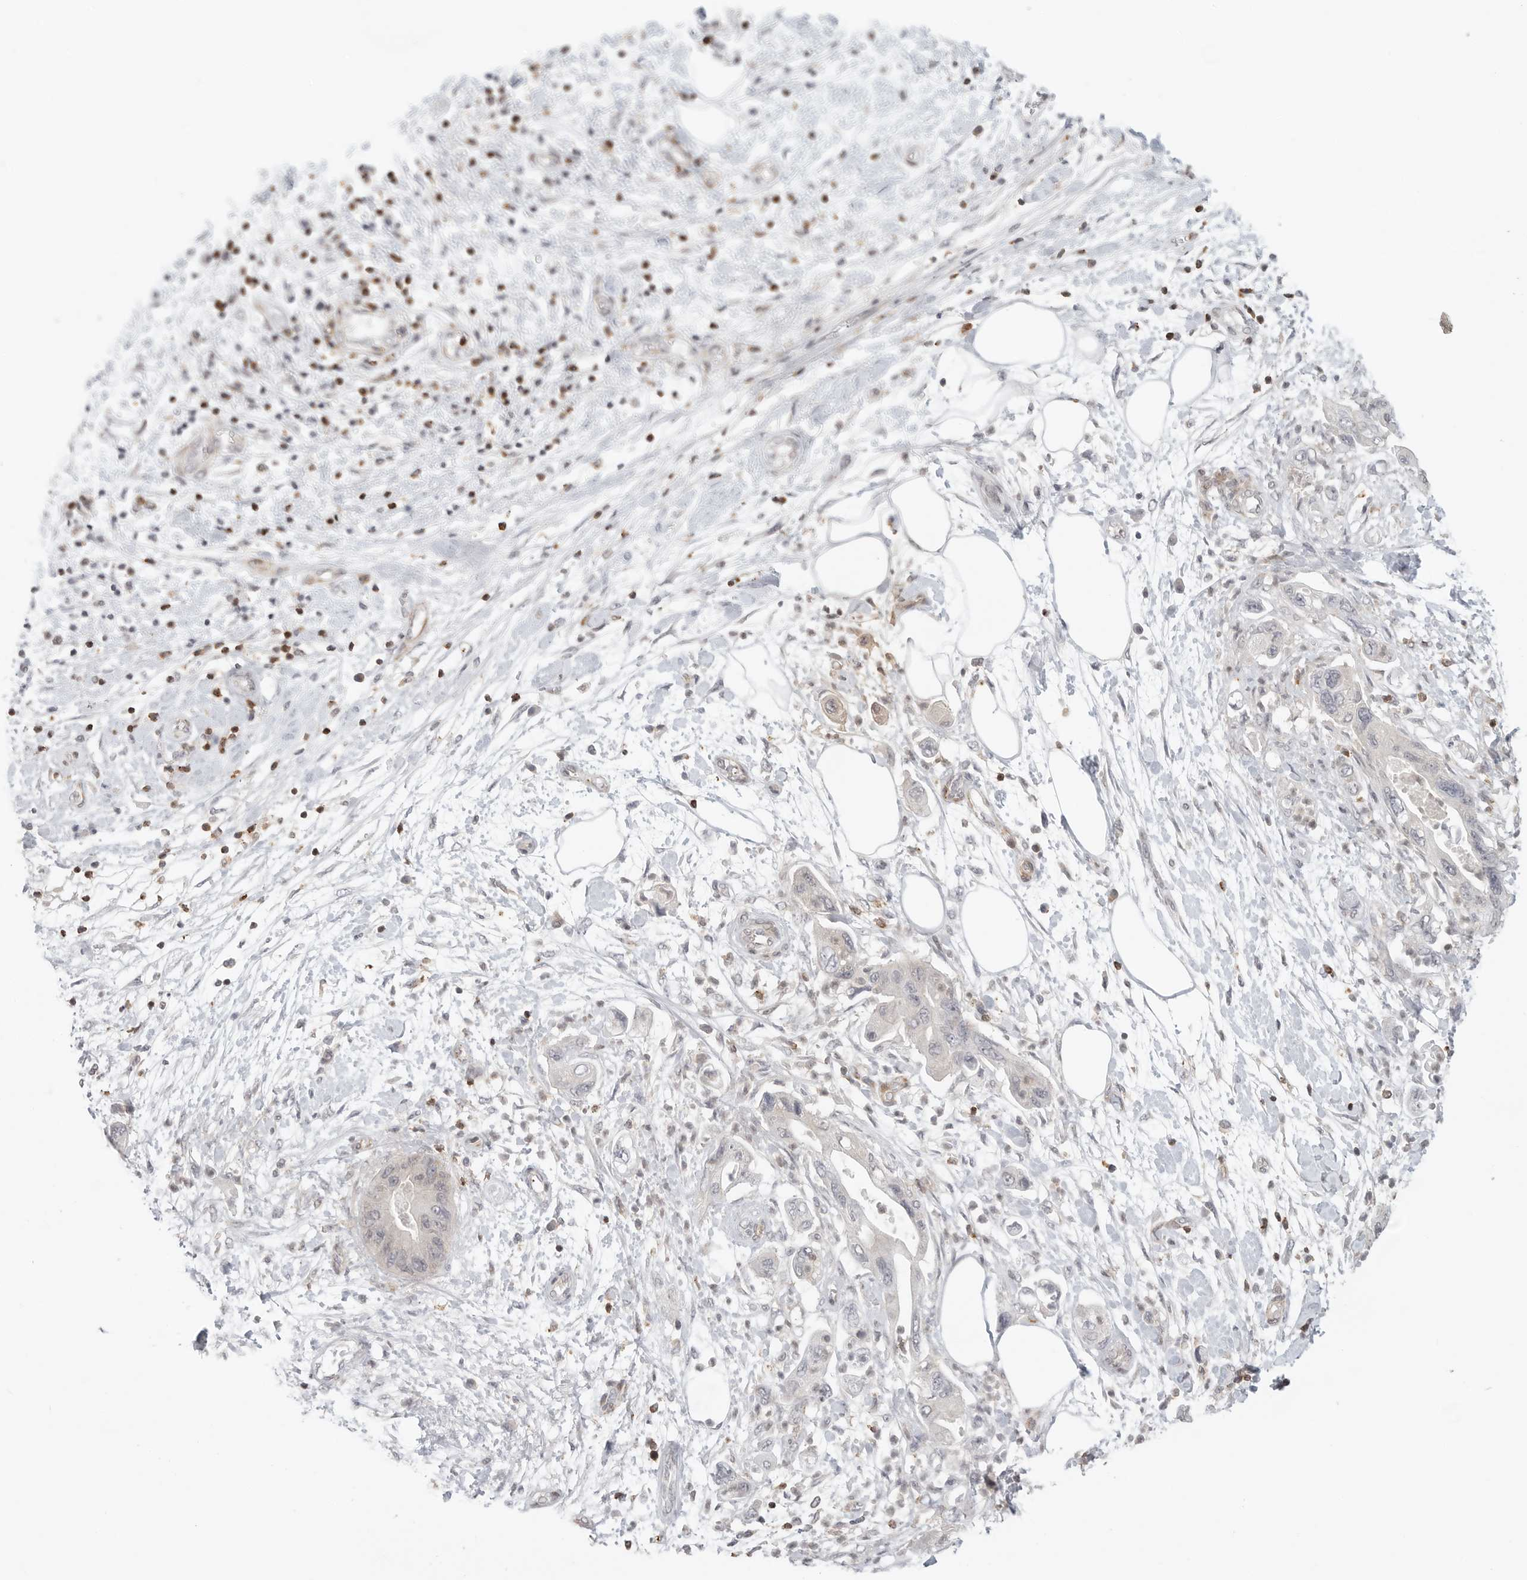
{"staining": {"intensity": "negative", "quantity": "none", "location": "none"}, "tissue": "pancreatic cancer", "cell_type": "Tumor cells", "image_type": "cancer", "snomed": [{"axis": "morphology", "description": "Adenocarcinoma, NOS"}, {"axis": "topography", "description": "Pancreas"}], "caption": "Tumor cells show no significant protein staining in pancreatic adenocarcinoma.", "gene": "SH3KBP1", "patient": {"sex": "female", "age": 73}}